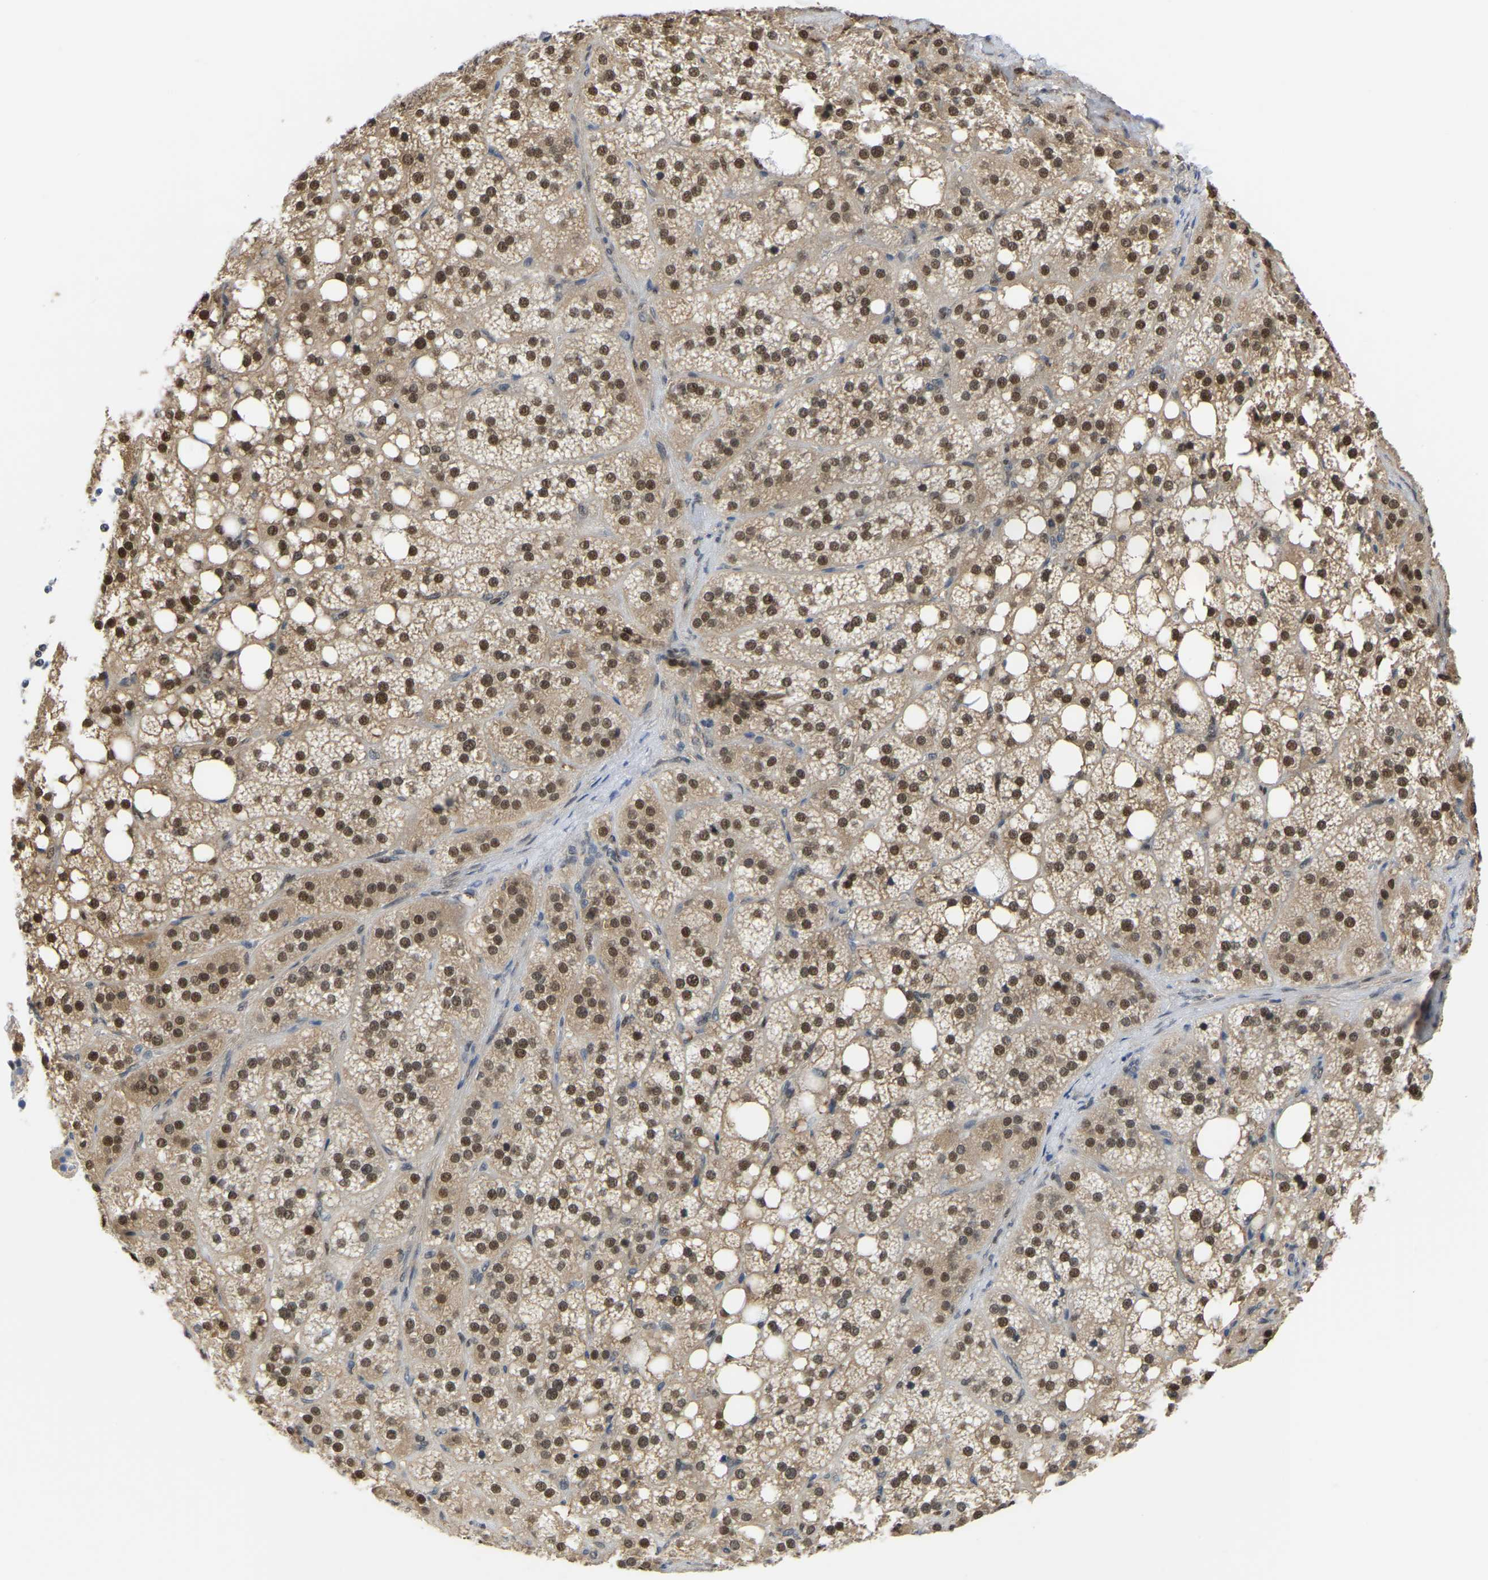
{"staining": {"intensity": "strong", "quantity": ">75%", "location": "cytoplasmic/membranous,nuclear"}, "tissue": "adrenal gland", "cell_type": "Glandular cells", "image_type": "normal", "snomed": [{"axis": "morphology", "description": "Normal tissue, NOS"}, {"axis": "topography", "description": "Adrenal gland"}], "caption": "Glandular cells reveal high levels of strong cytoplasmic/membranous,nuclear expression in approximately >75% of cells in unremarkable adrenal gland. Using DAB (brown) and hematoxylin (blue) stains, captured at high magnification using brightfield microscopy.", "gene": "KLRG2", "patient": {"sex": "female", "age": 59}}